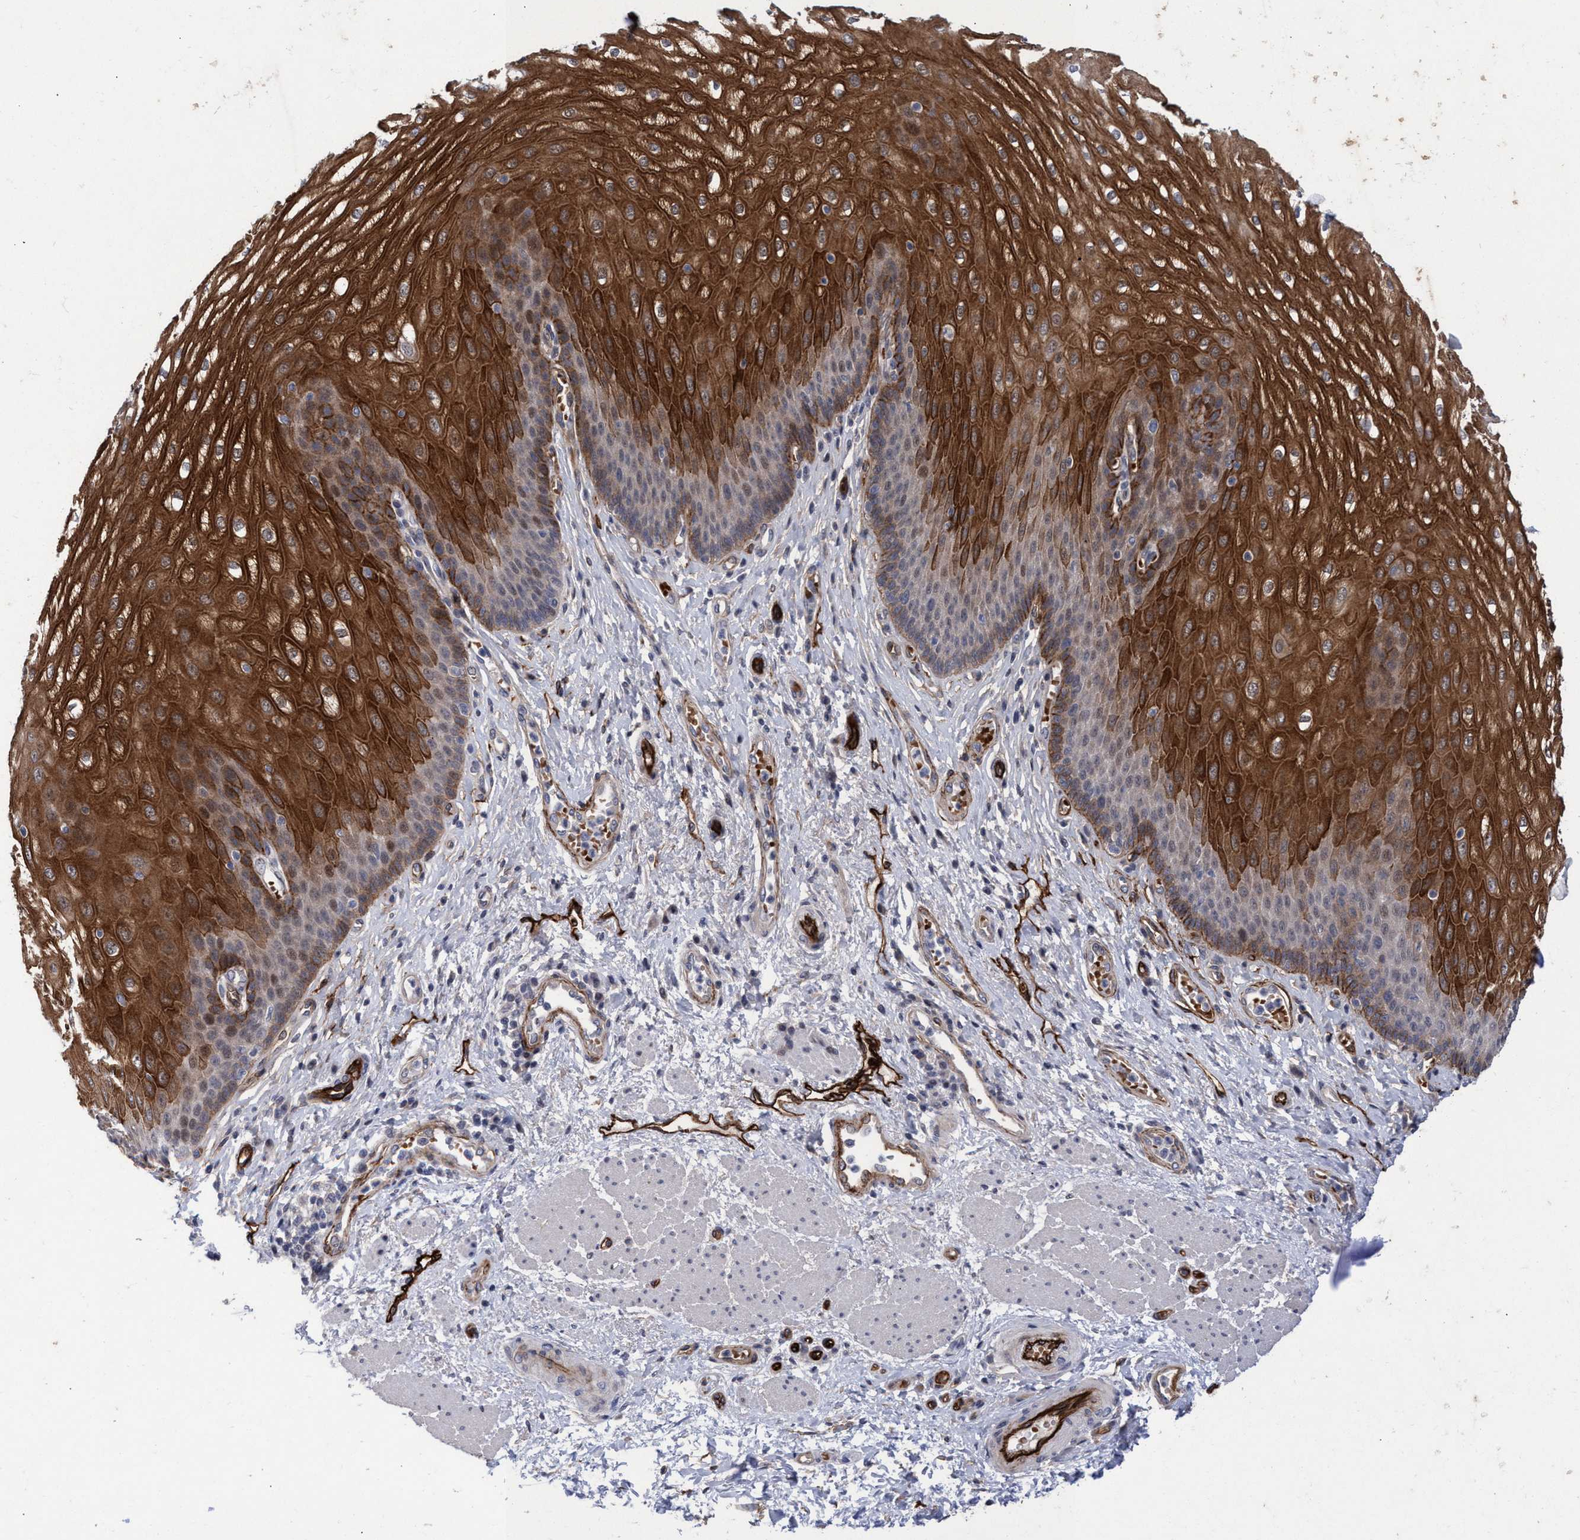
{"staining": {"intensity": "strong", "quantity": ">75%", "location": "cytoplasmic/membranous,nuclear"}, "tissue": "esophagus", "cell_type": "Squamous epithelial cells", "image_type": "normal", "snomed": [{"axis": "morphology", "description": "Normal tissue, NOS"}, {"axis": "topography", "description": "Esophagus"}], "caption": "This micrograph displays immunohistochemistry (IHC) staining of unremarkable esophagus, with high strong cytoplasmic/membranous,nuclear positivity in about >75% of squamous epithelial cells.", "gene": "ZNF750", "patient": {"sex": "male", "age": 54}}